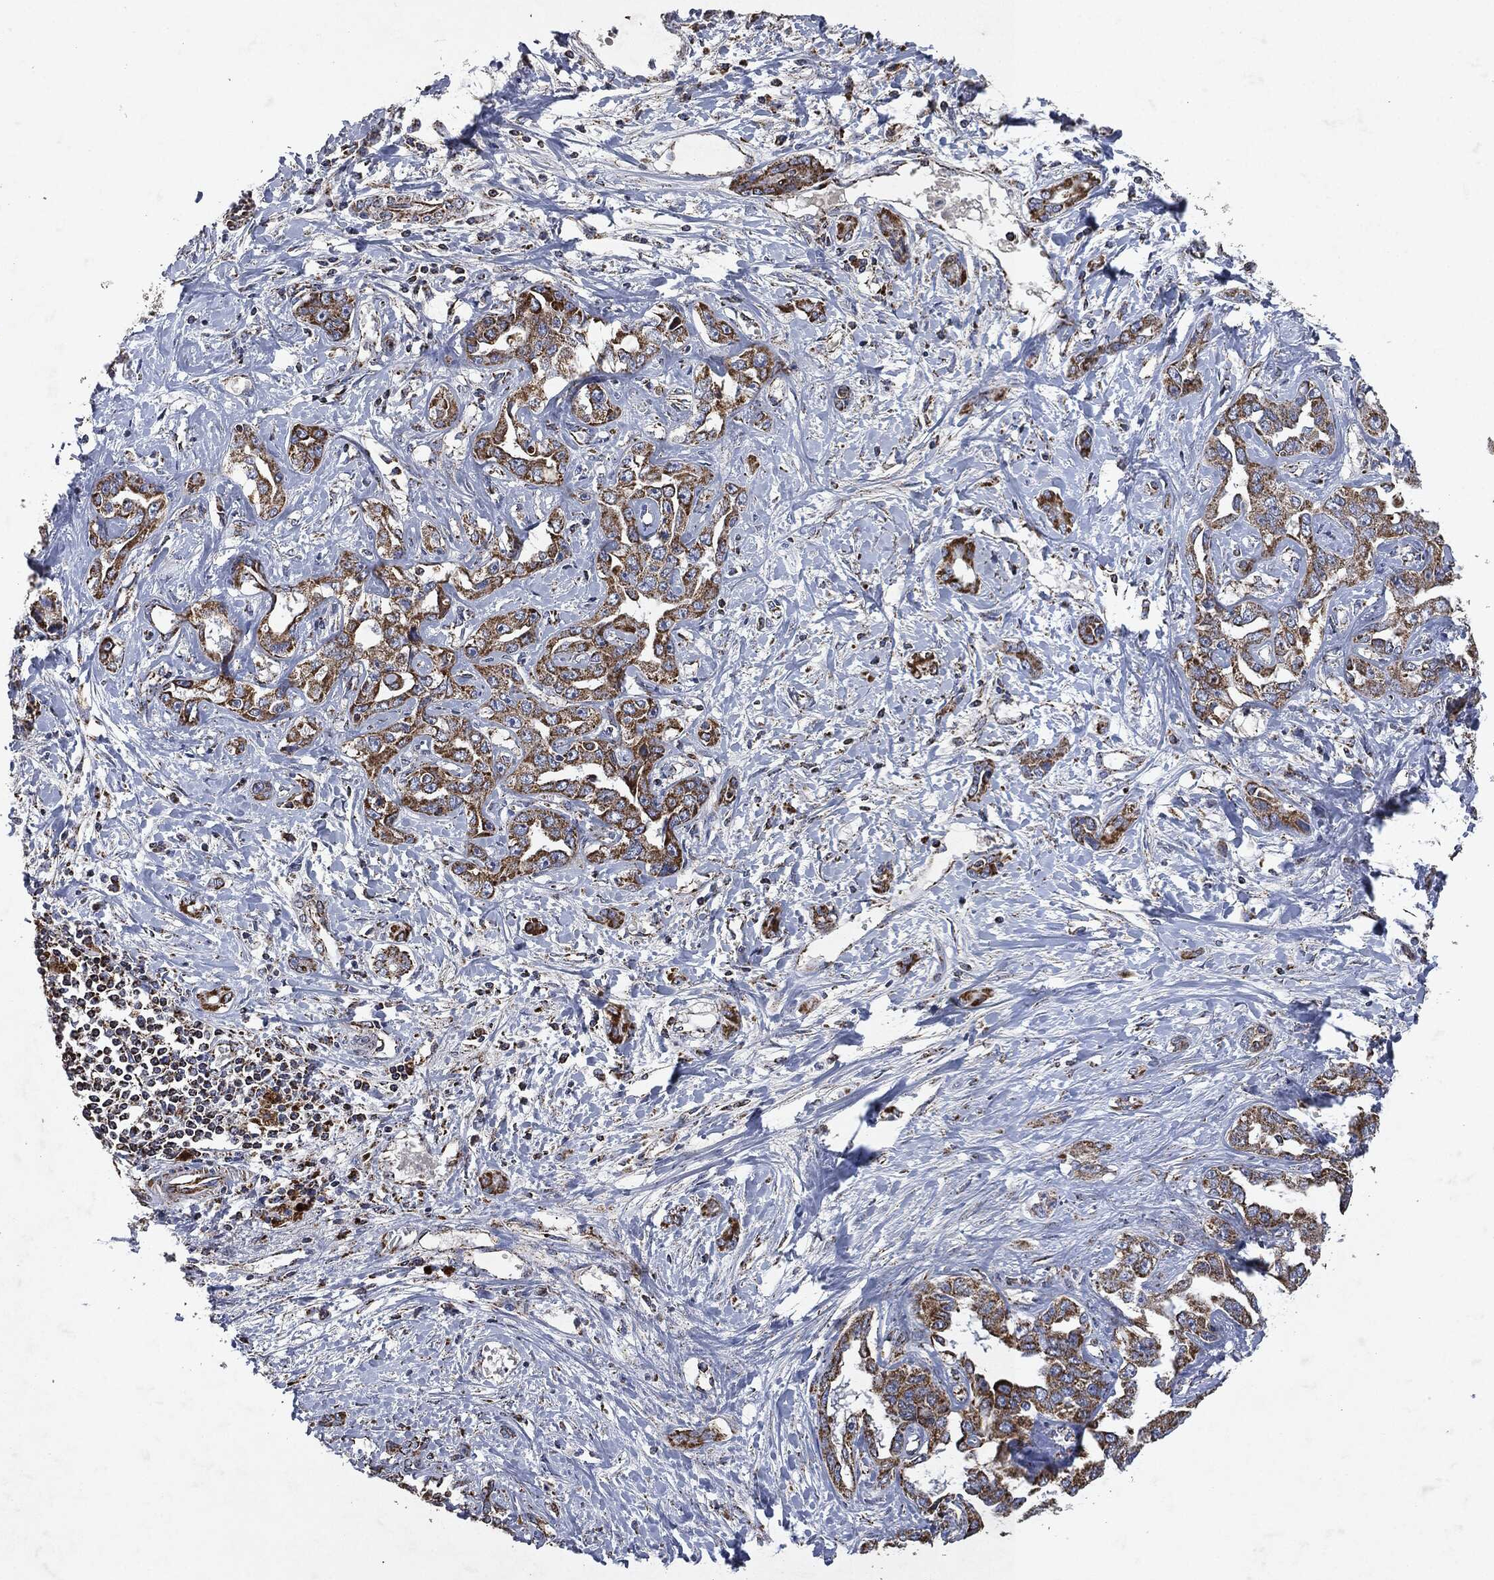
{"staining": {"intensity": "strong", "quantity": ">75%", "location": "cytoplasmic/membranous"}, "tissue": "liver cancer", "cell_type": "Tumor cells", "image_type": "cancer", "snomed": [{"axis": "morphology", "description": "Cholangiocarcinoma"}, {"axis": "topography", "description": "Liver"}], "caption": "Human cholangiocarcinoma (liver) stained with a protein marker shows strong staining in tumor cells.", "gene": "RYK", "patient": {"sex": "male", "age": 59}}